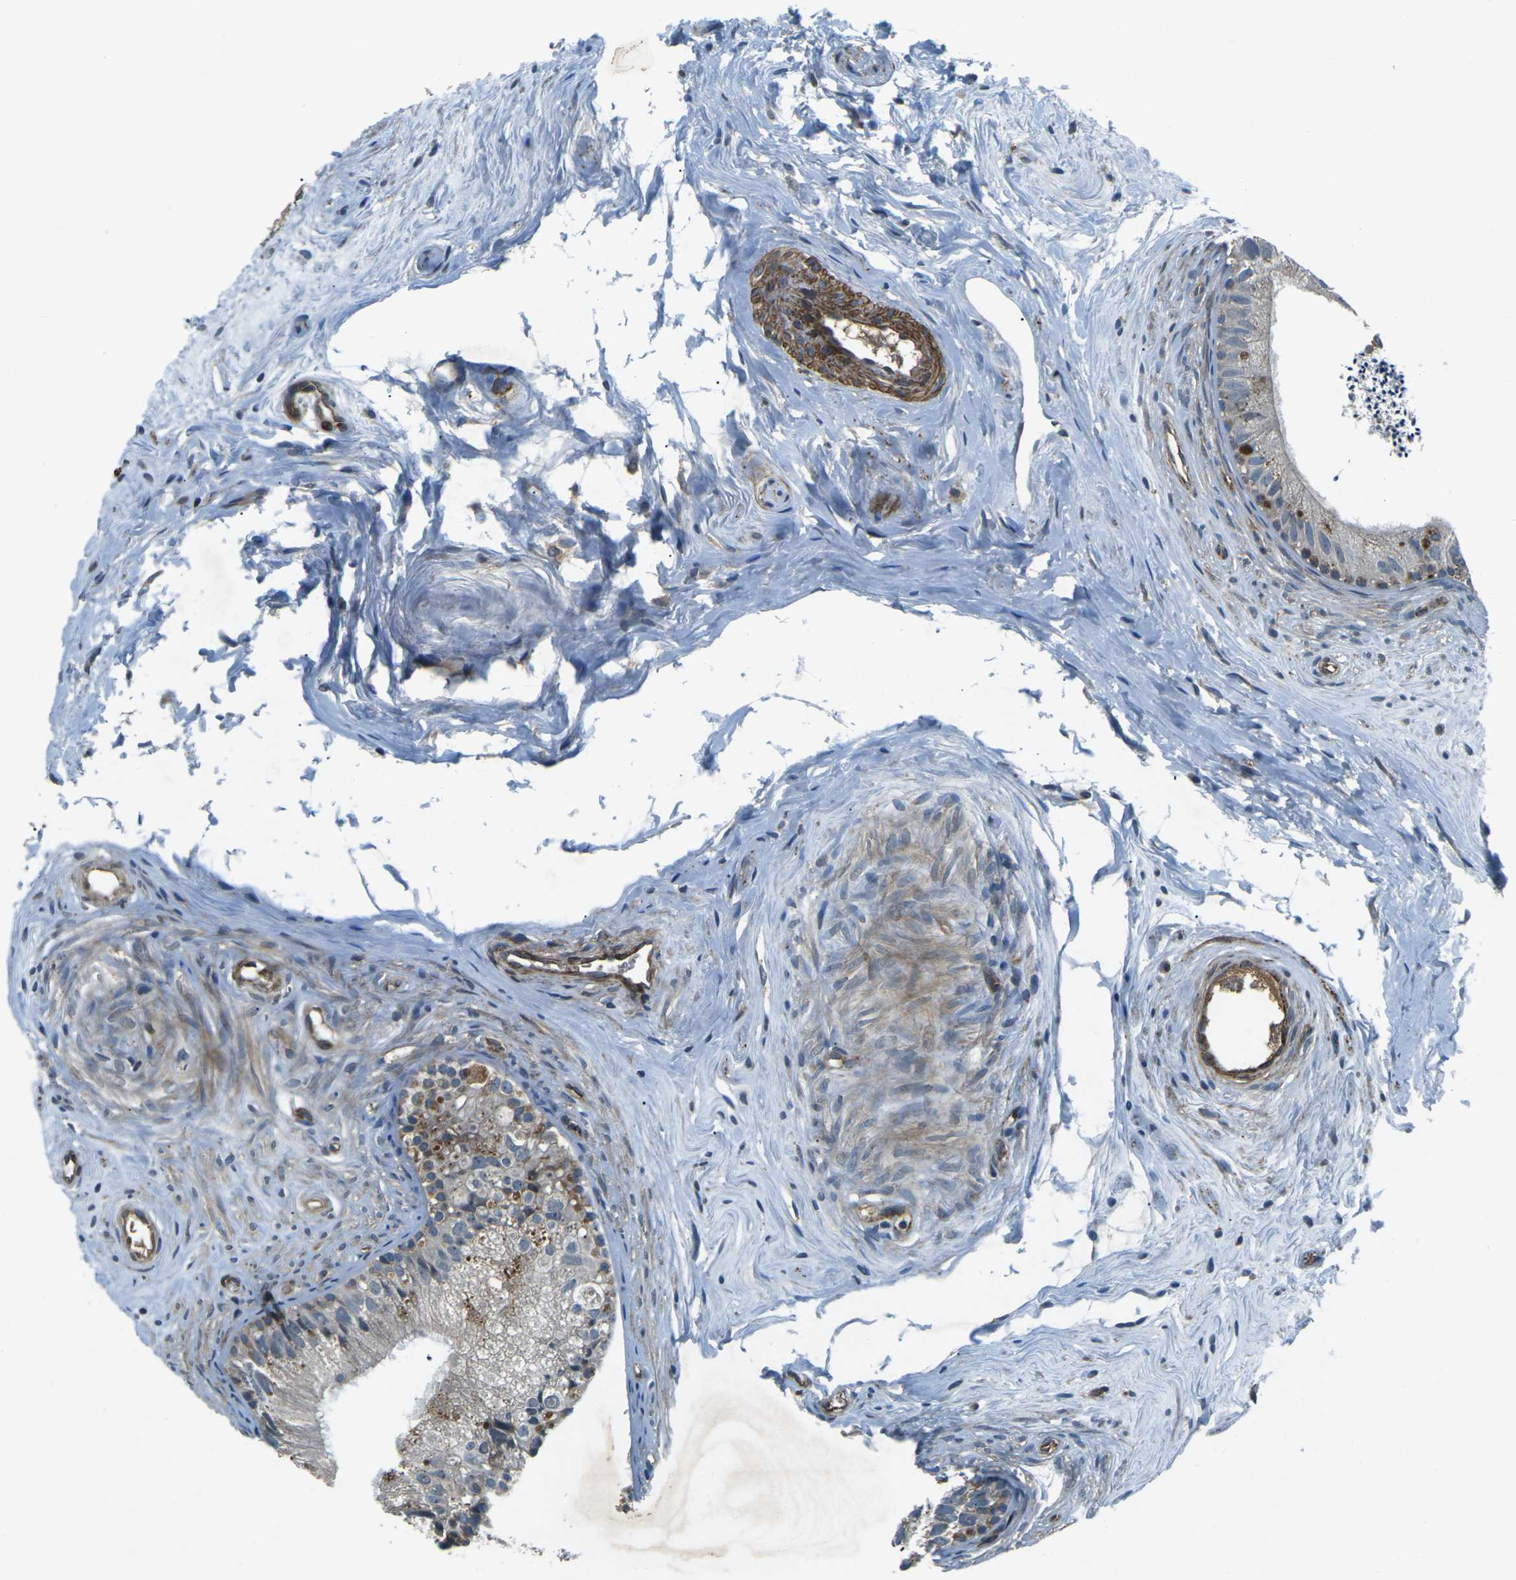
{"staining": {"intensity": "moderate", "quantity": "<25%", "location": "cytoplasmic/membranous"}, "tissue": "epididymis", "cell_type": "Glandular cells", "image_type": "normal", "snomed": [{"axis": "morphology", "description": "Normal tissue, NOS"}, {"axis": "topography", "description": "Epididymis"}], "caption": "The micrograph demonstrates immunohistochemical staining of unremarkable epididymis. There is moderate cytoplasmic/membranous staining is seen in about <25% of glandular cells.", "gene": "AFAP1", "patient": {"sex": "male", "age": 56}}